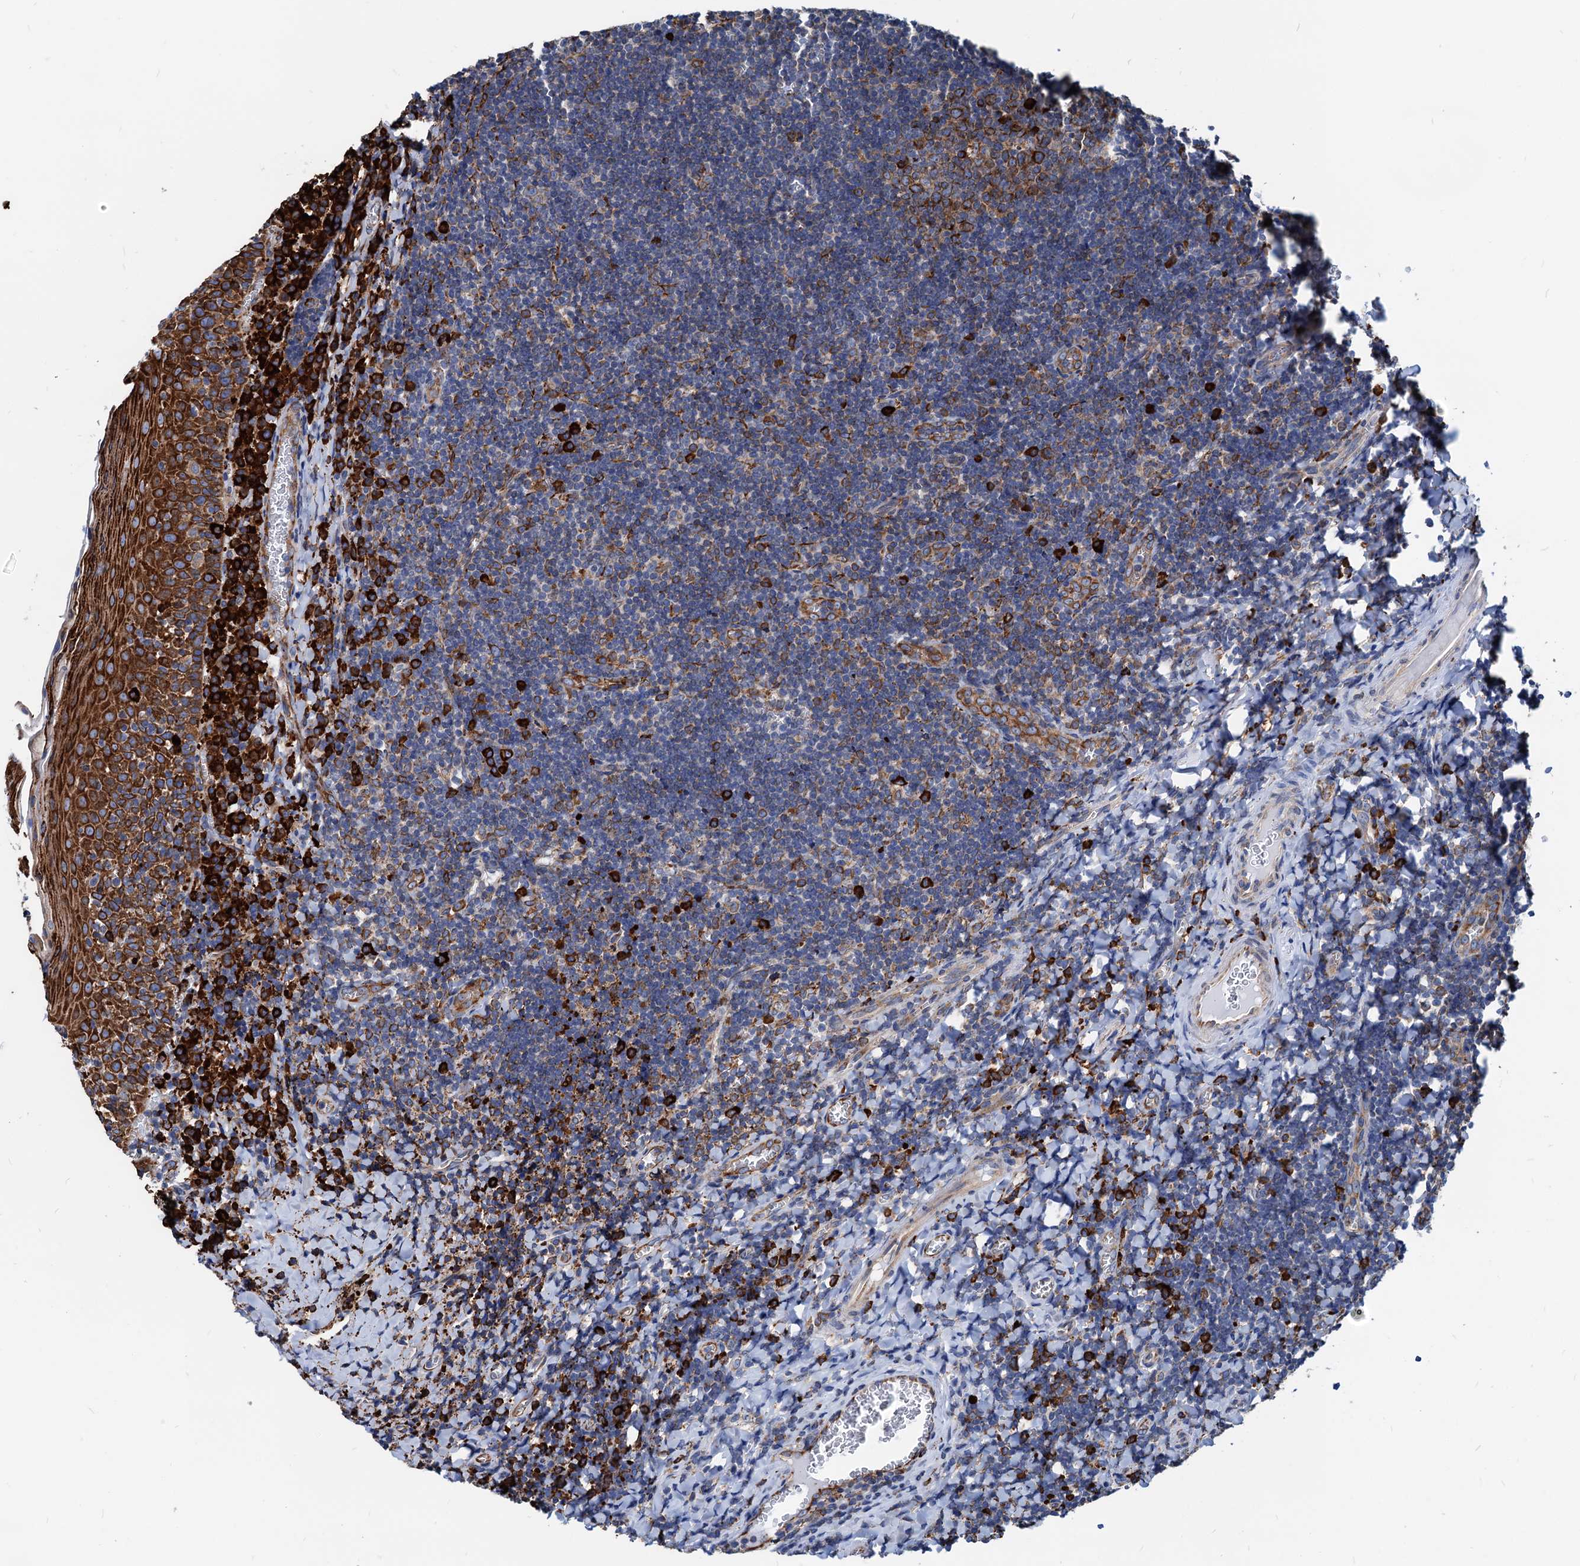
{"staining": {"intensity": "strong", "quantity": "<25%", "location": "cytoplasmic/membranous"}, "tissue": "tonsil", "cell_type": "Germinal center cells", "image_type": "normal", "snomed": [{"axis": "morphology", "description": "Normal tissue, NOS"}, {"axis": "topography", "description": "Tonsil"}], "caption": "A micrograph of tonsil stained for a protein reveals strong cytoplasmic/membranous brown staining in germinal center cells.", "gene": "HSPA5", "patient": {"sex": "male", "age": 27}}